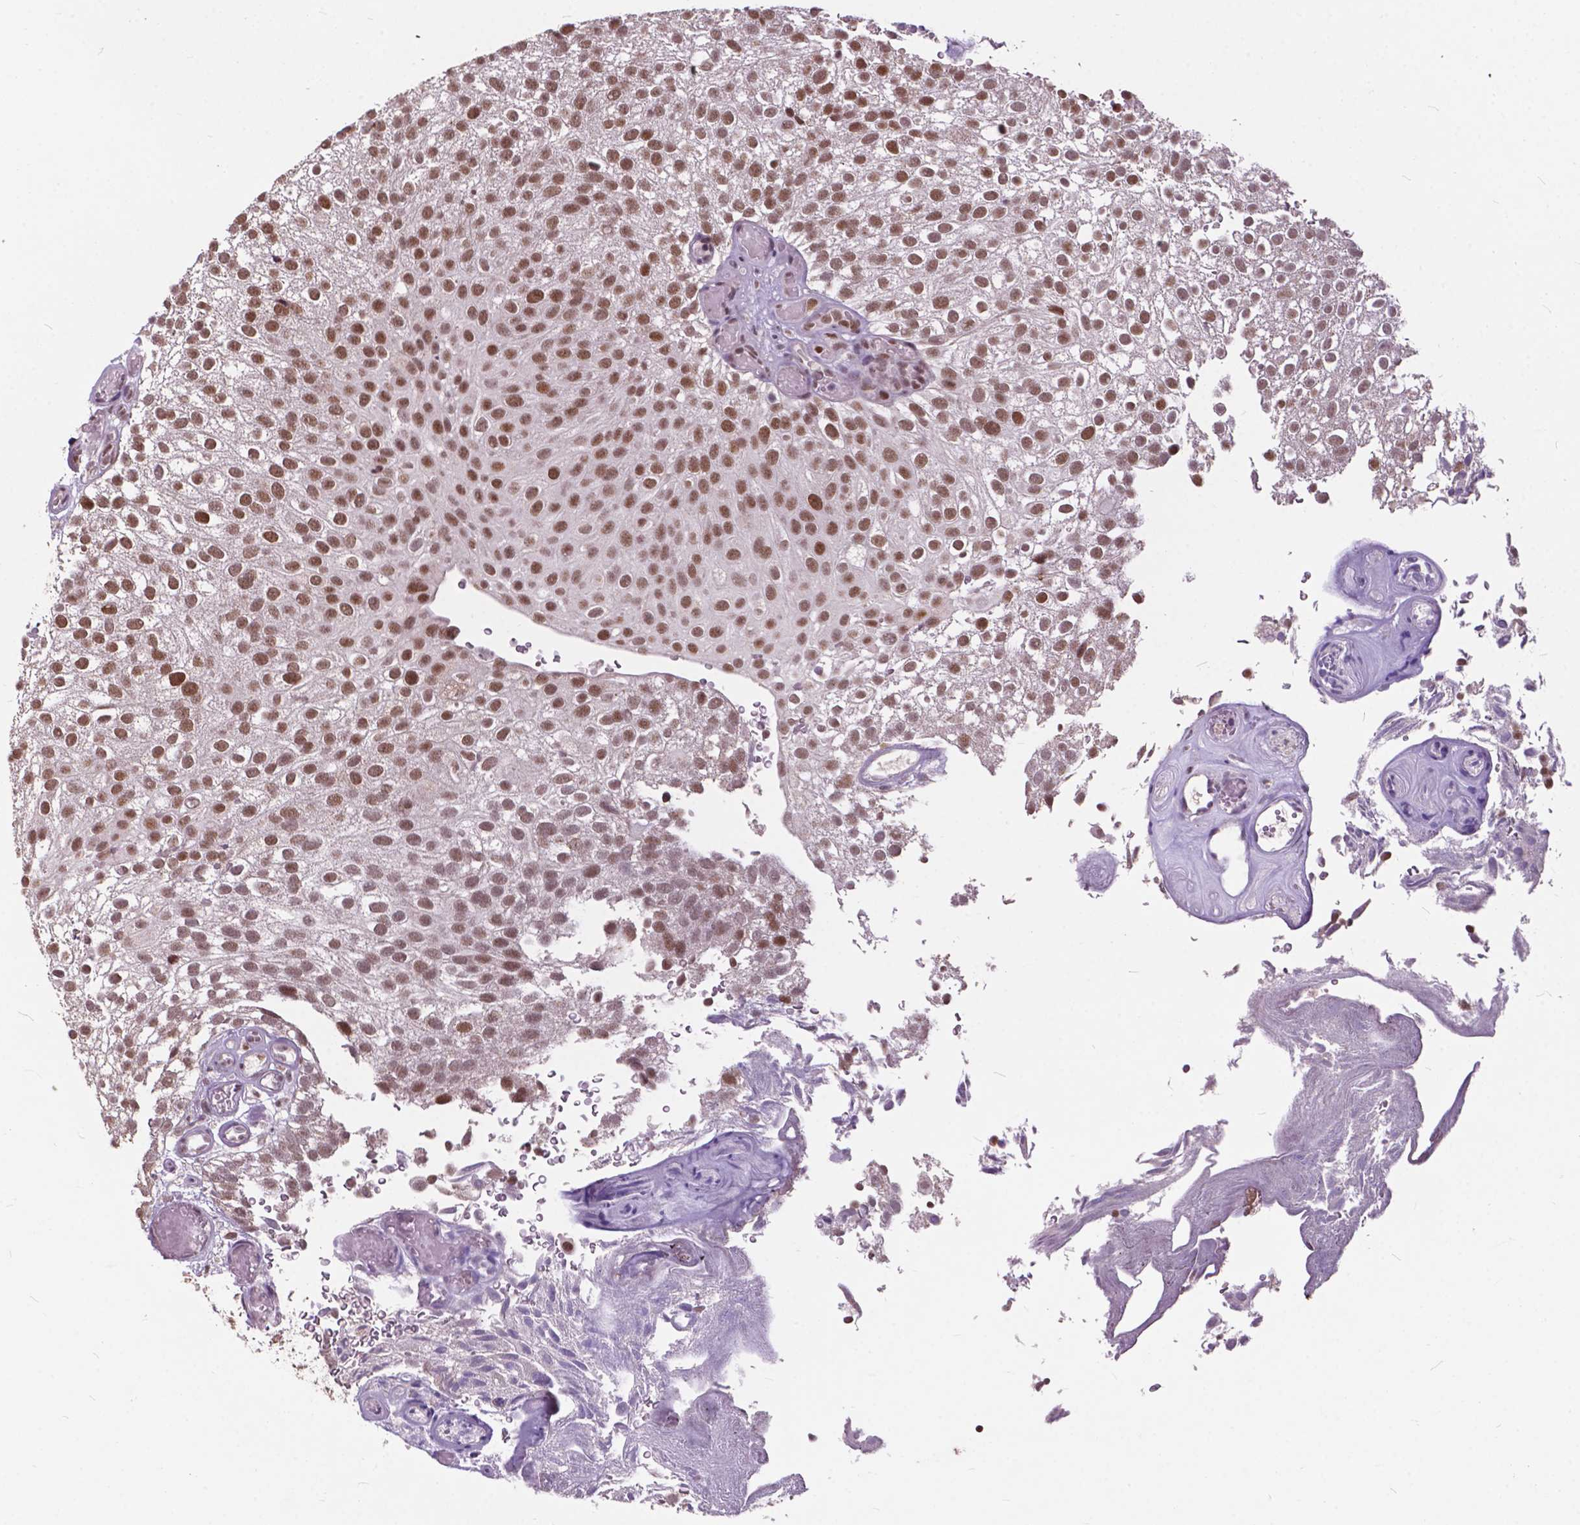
{"staining": {"intensity": "moderate", "quantity": ">75%", "location": "nuclear"}, "tissue": "urothelial cancer", "cell_type": "Tumor cells", "image_type": "cancer", "snomed": [{"axis": "morphology", "description": "Urothelial carcinoma, Low grade"}, {"axis": "topography", "description": "Urinary bladder"}], "caption": "Low-grade urothelial carcinoma was stained to show a protein in brown. There is medium levels of moderate nuclear positivity in approximately >75% of tumor cells. (DAB (3,3'-diaminobenzidine) IHC with brightfield microscopy, high magnification).", "gene": "MSH2", "patient": {"sex": "male", "age": 78}}